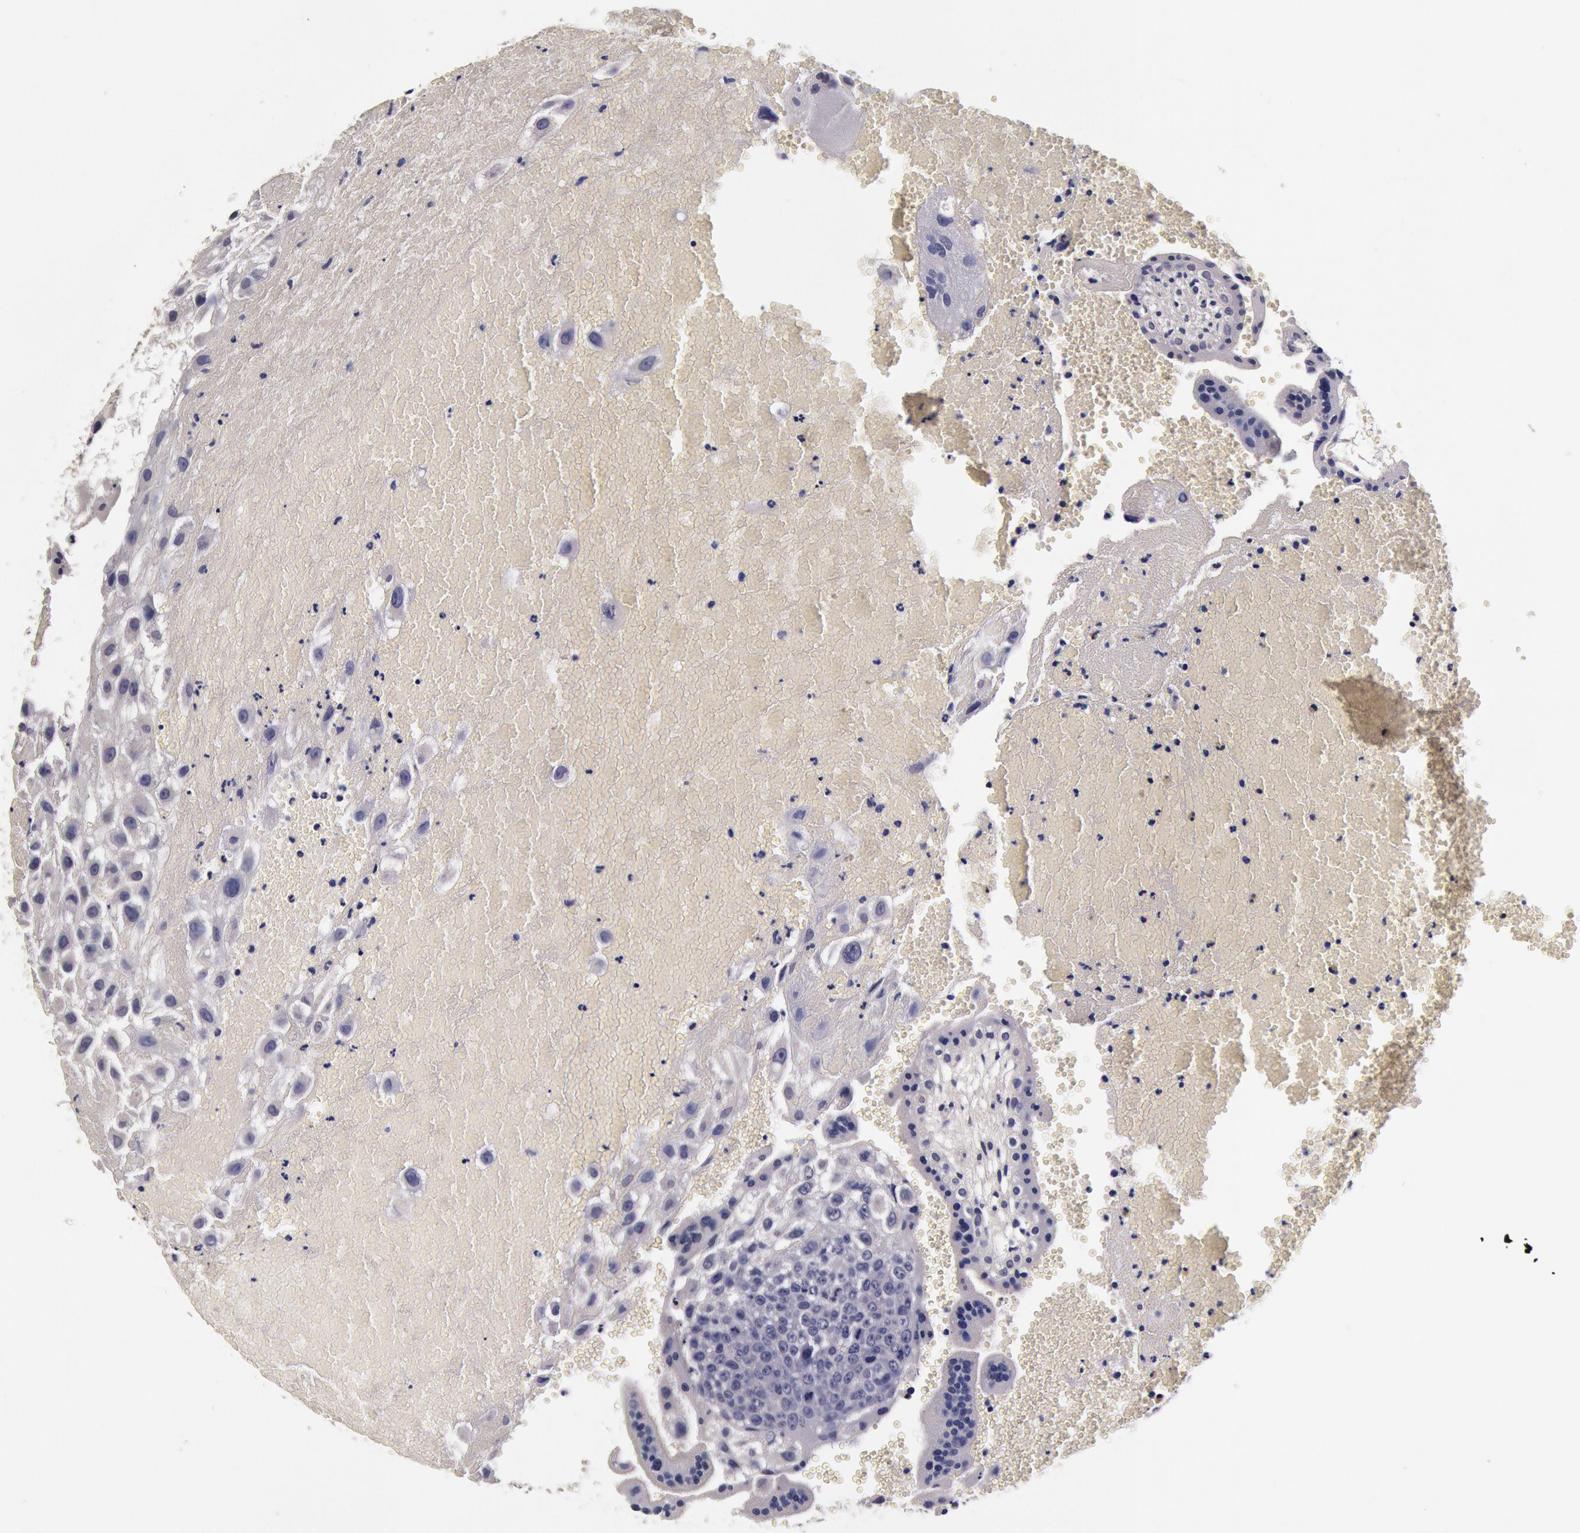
{"staining": {"intensity": "negative", "quantity": "none", "location": "none"}, "tissue": "placenta", "cell_type": "Decidual cells", "image_type": "normal", "snomed": [{"axis": "morphology", "description": "Normal tissue, NOS"}, {"axis": "topography", "description": "Placenta"}], "caption": "IHC of normal human placenta displays no positivity in decidual cells. (Brightfield microscopy of DAB (3,3'-diaminobenzidine) immunohistochemistry (IHC) at high magnification).", "gene": "CCDC22", "patient": {"sex": "female", "age": 30}}